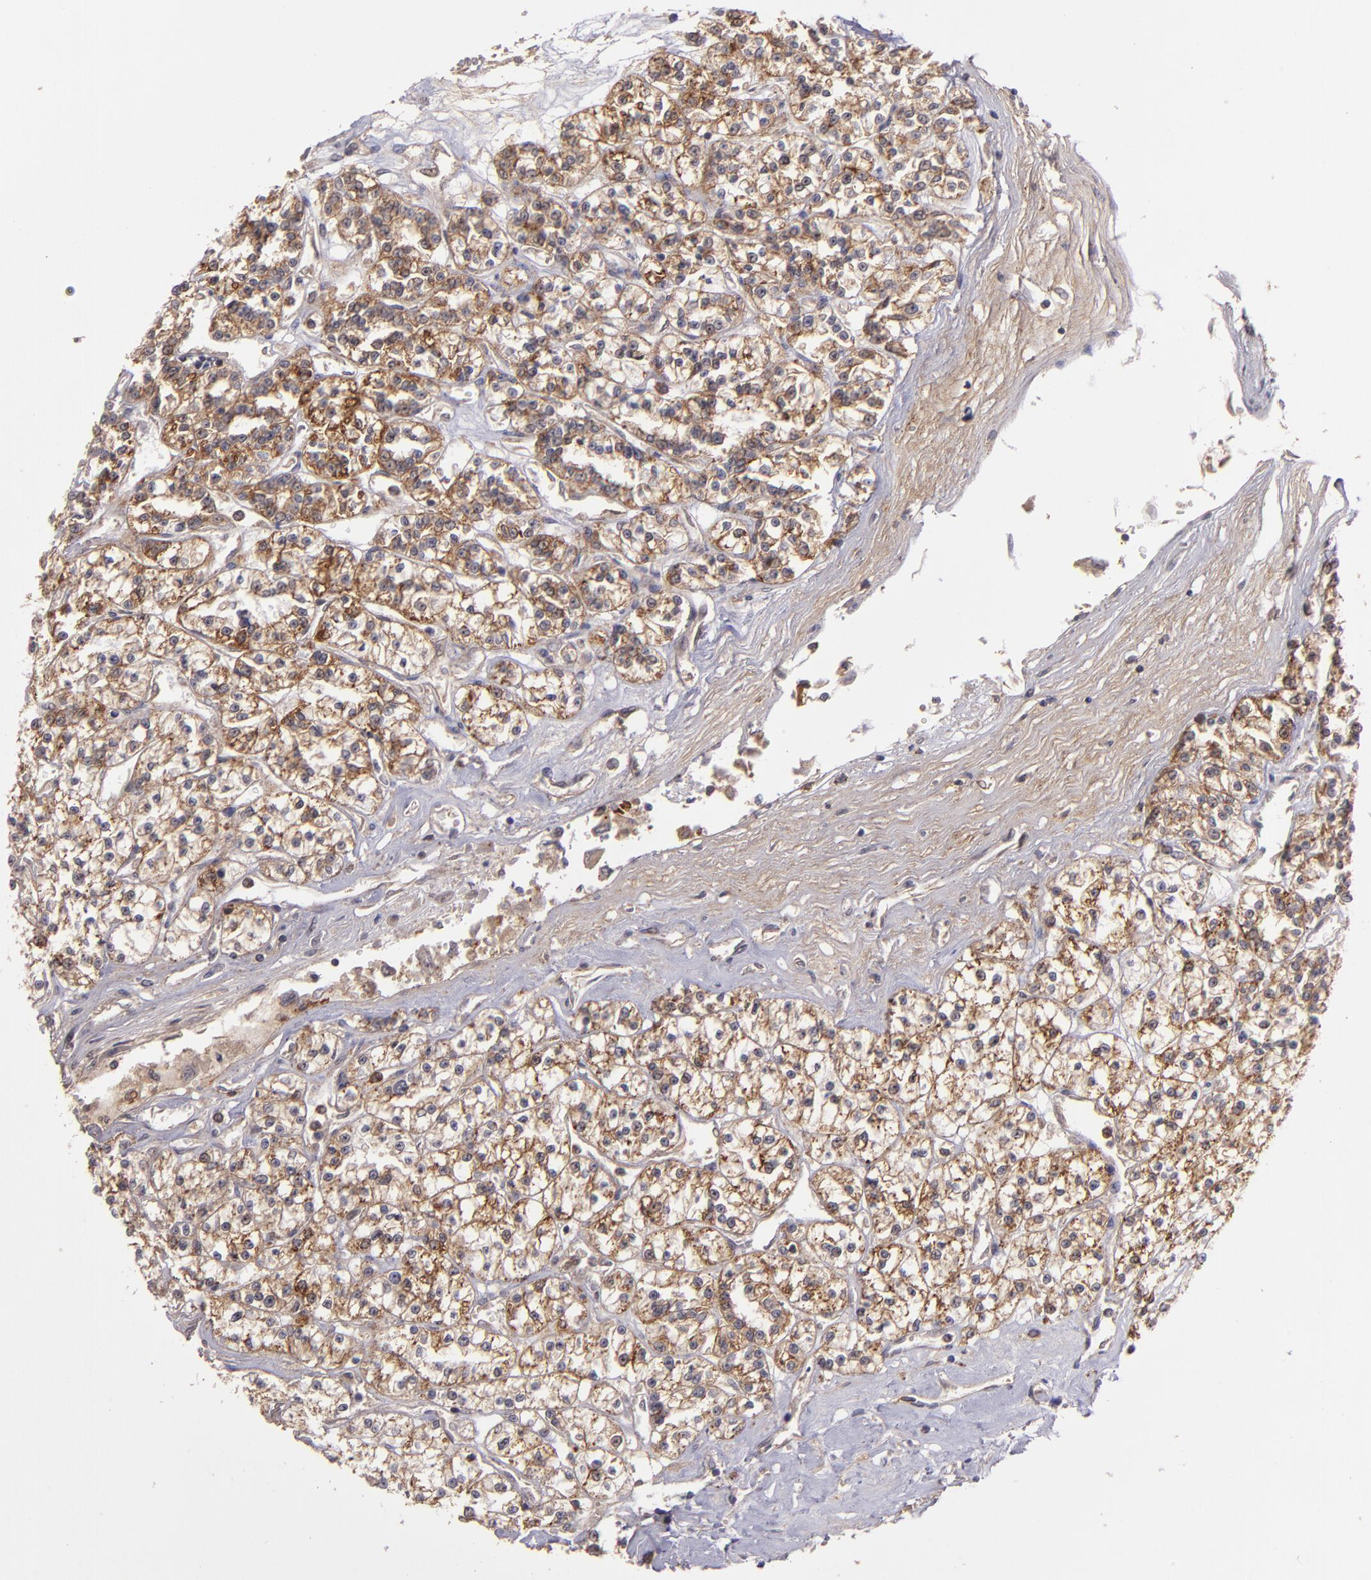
{"staining": {"intensity": "moderate", "quantity": ">75%", "location": "cytoplasmic/membranous"}, "tissue": "renal cancer", "cell_type": "Tumor cells", "image_type": "cancer", "snomed": [{"axis": "morphology", "description": "Adenocarcinoma, NOS"}, {"axis": "topography", "description": "Kidney"}], "caption": "Brown immunohistochemical staining in human renal adenocarcinoma displays moderate cytoplasmic/membranous positivity in approximately >75% of tumor cells.", "gene": "ZFYVE1", "patient": {"sex": "female", "age": 76}}